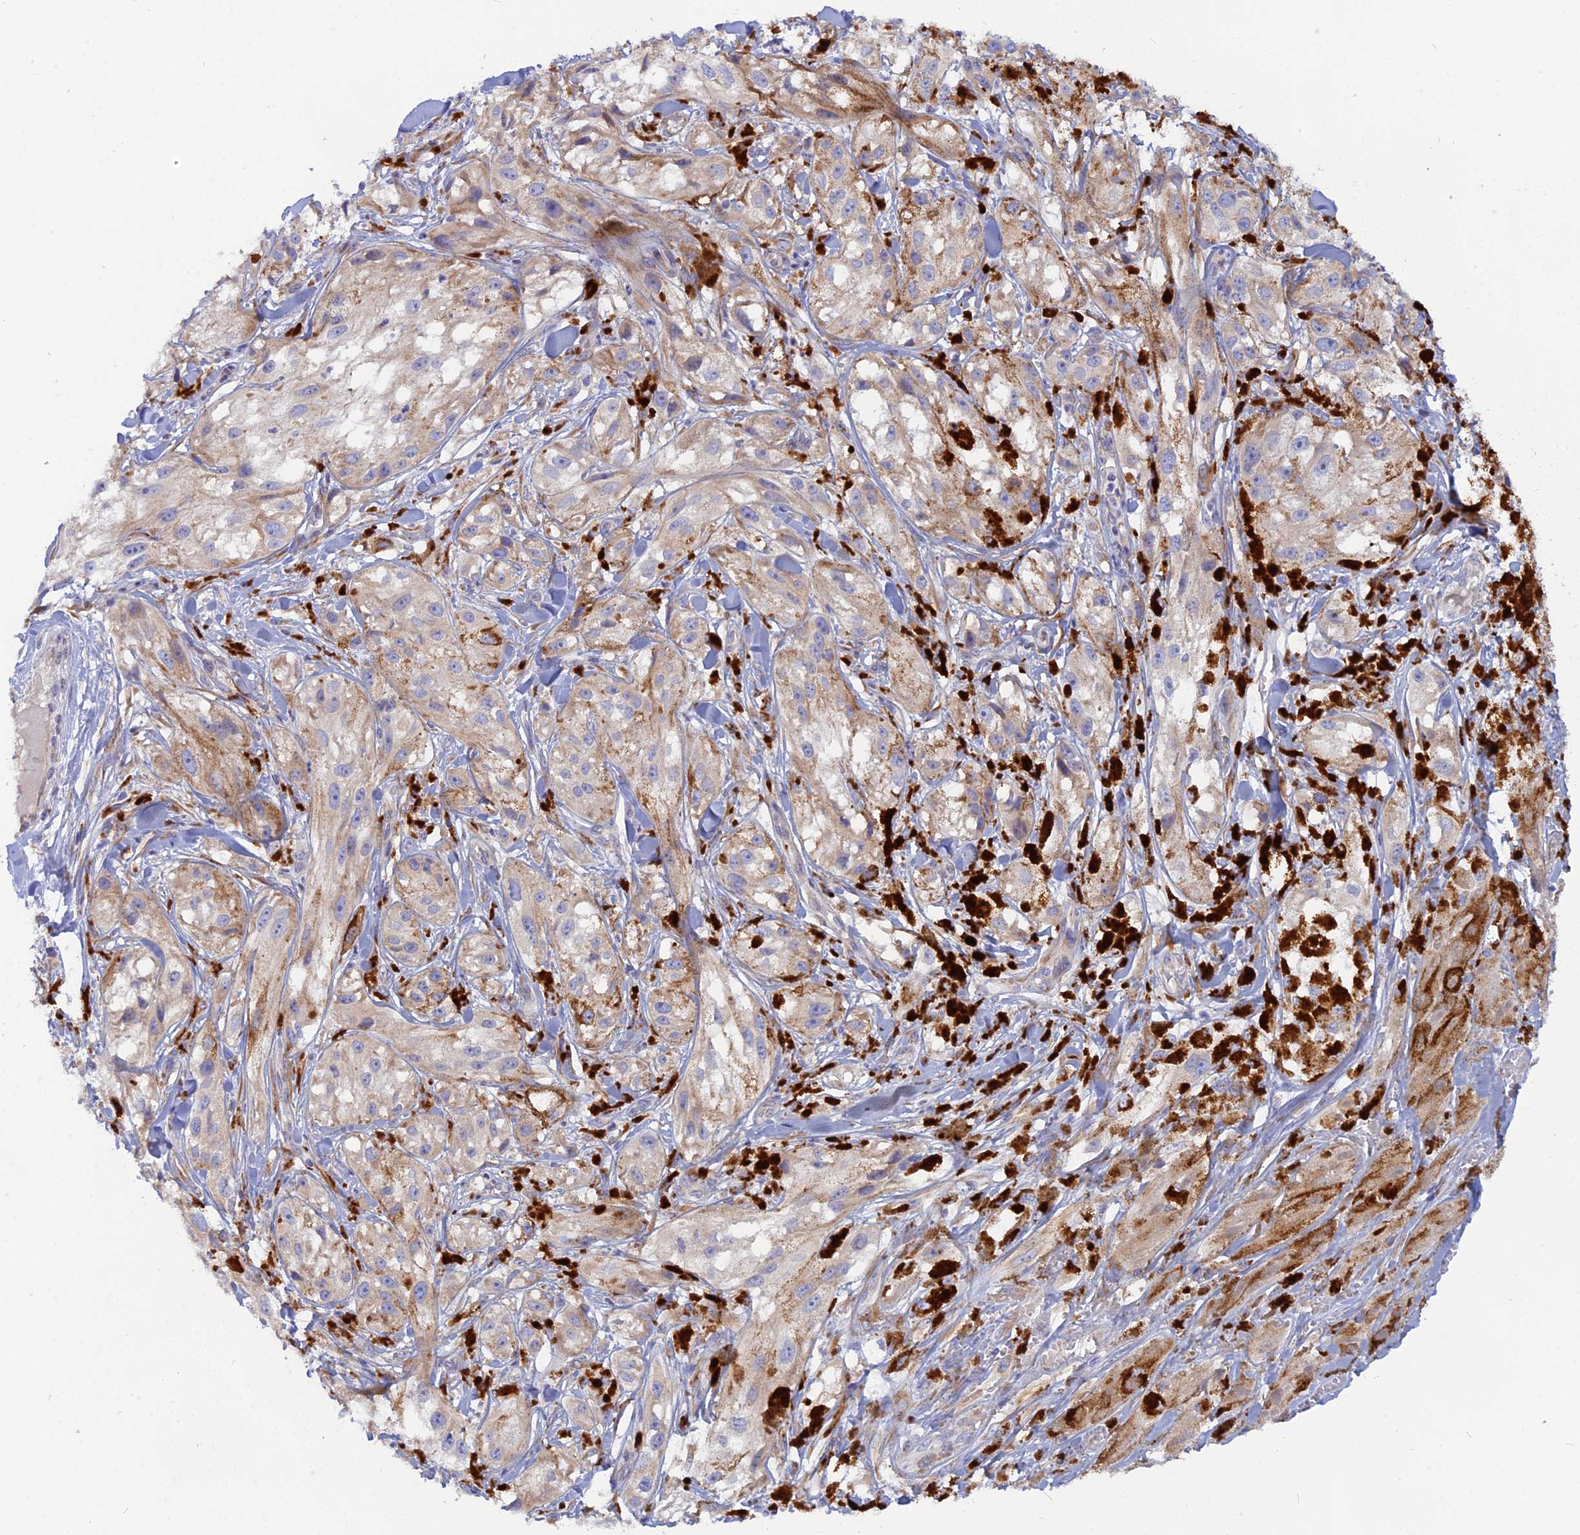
{"staining": {"intensity": "weak", "quantity": "25%-75%", "location": "cytoplasmic/membranous"}, "tissue": "melanoma", "cell_type": "Tumor cells", "image_type": "cancer", "snomed": [{"axis": "morphology", "description": "Malignant melanoma, NOS"}, {"axis": "topography", "description": "Skin"}], "caption": "The histopathology image reveals immunohistochemical staining of melanoma. There is weak cytoplasmic/membranous positivity is seen in about 25%-75% of tumor cells.", "gene": "TLCD1", "patient": {"sex": "male", "age": 88}}